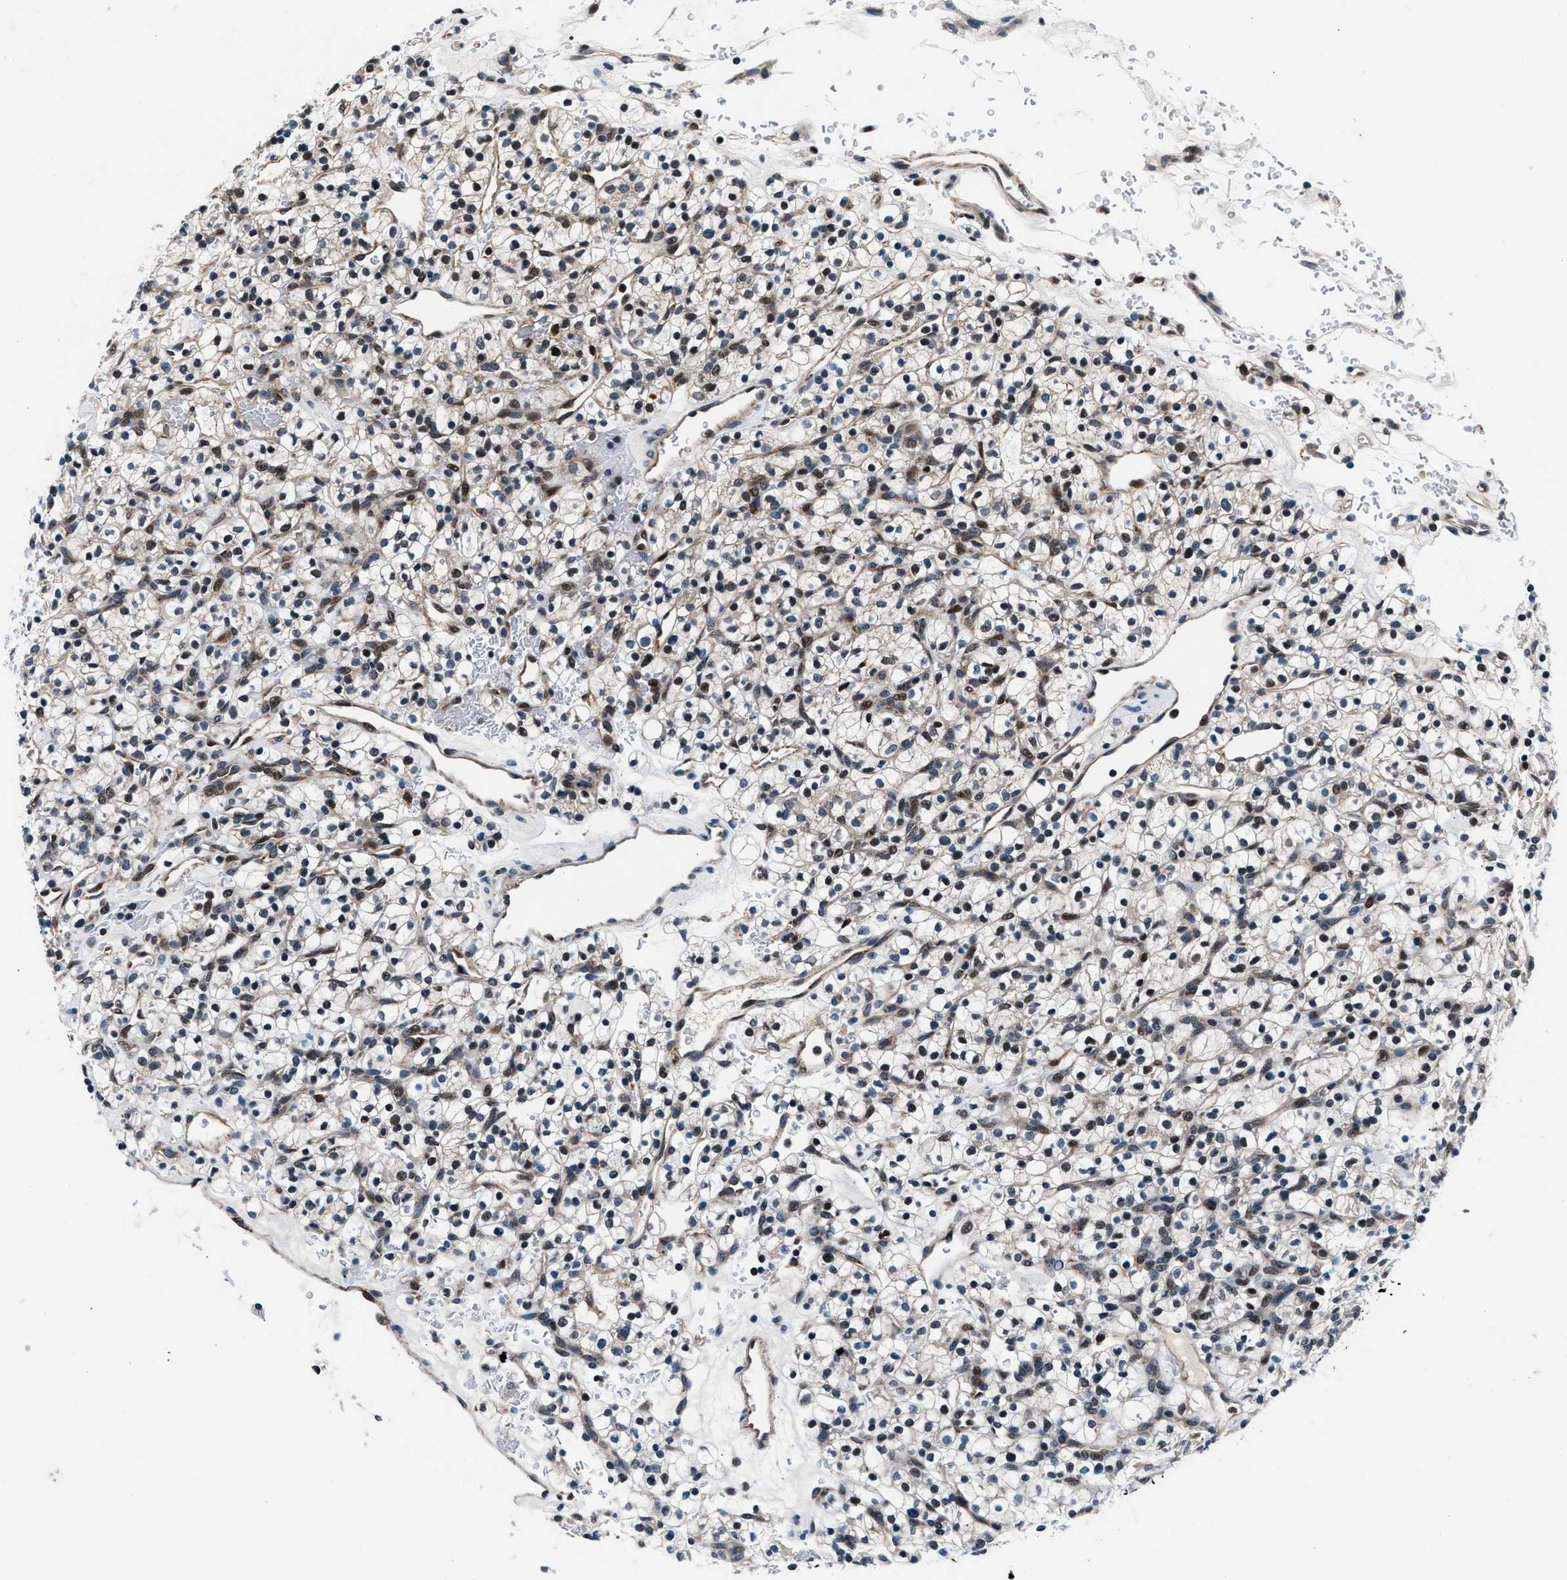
{"staining": {"intensity": "moderate", "quantity": "25%-75%", "location": "nuclear"}, "tissue": "renal cancer", "cell_type": "Tumor cells", "image_type": "cancer", "snomed": [{"axis": "morphology", "description": "Adenocarcinoma, NOS"}, {"axis": "topography", "description": "Kidney"}], "caption": "A brown stain labels moderate nuclear expression of a protein in human adenocarcinoma (renal) tumor cells.", "gene": "PRRC2B", "patient": {"sex": "female", "age": 57}}